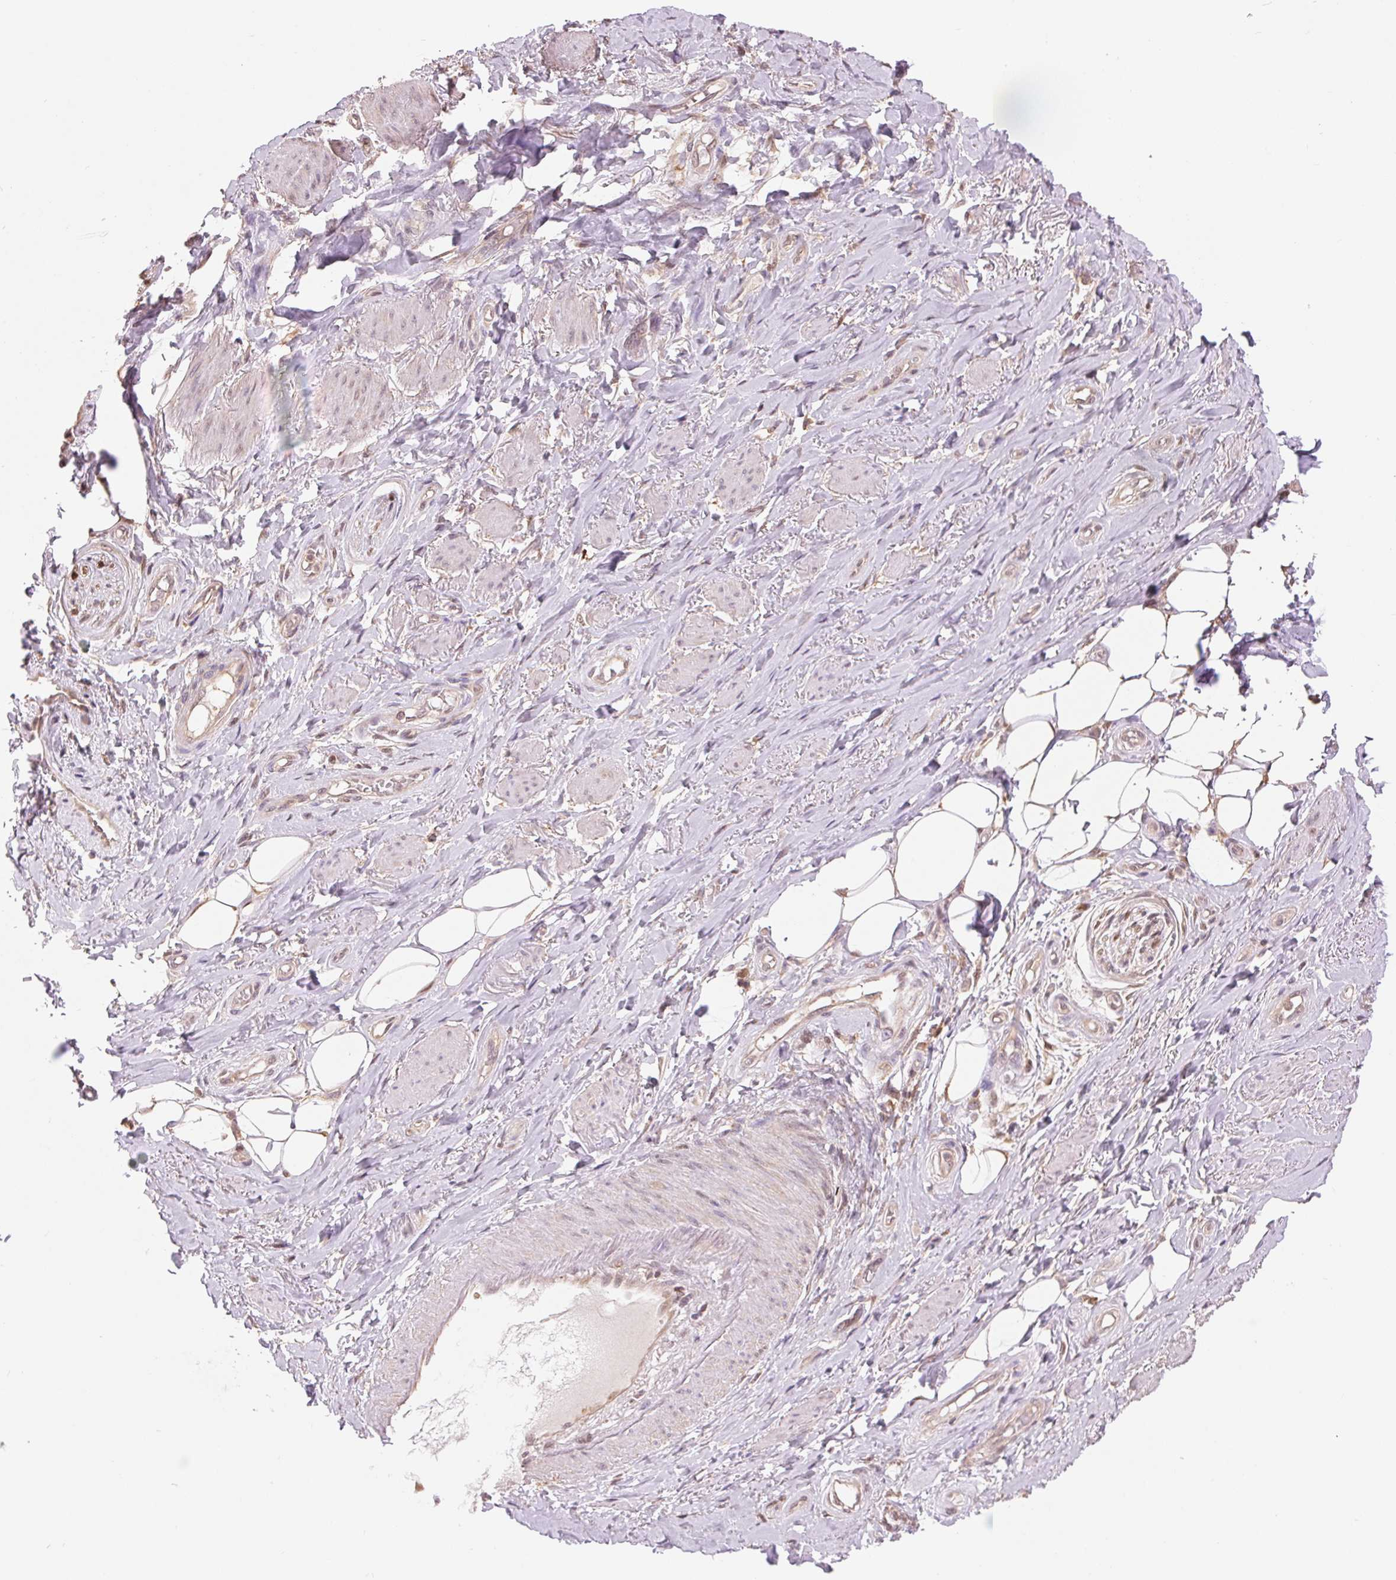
{"staining": {"intensity": "negative", "quantity": "none", "location": "none"}, "tissue": "adipose tissue", "cell_type": "Adipocytes", "image_type": "normal", "snomed": [{"axis": "morphology", "description": "Normal tissue, NOS"}, {"axis": "topography", "description": "Anal"}, {"axis": "topography", "description": "Peripheral nerve tissue"}], "caption": "IHC of unremarkable adipose tissue reveals no staining in adipocytes.", "gene": "TMEM273", "patient": {"sex": "male", "age": 53}}